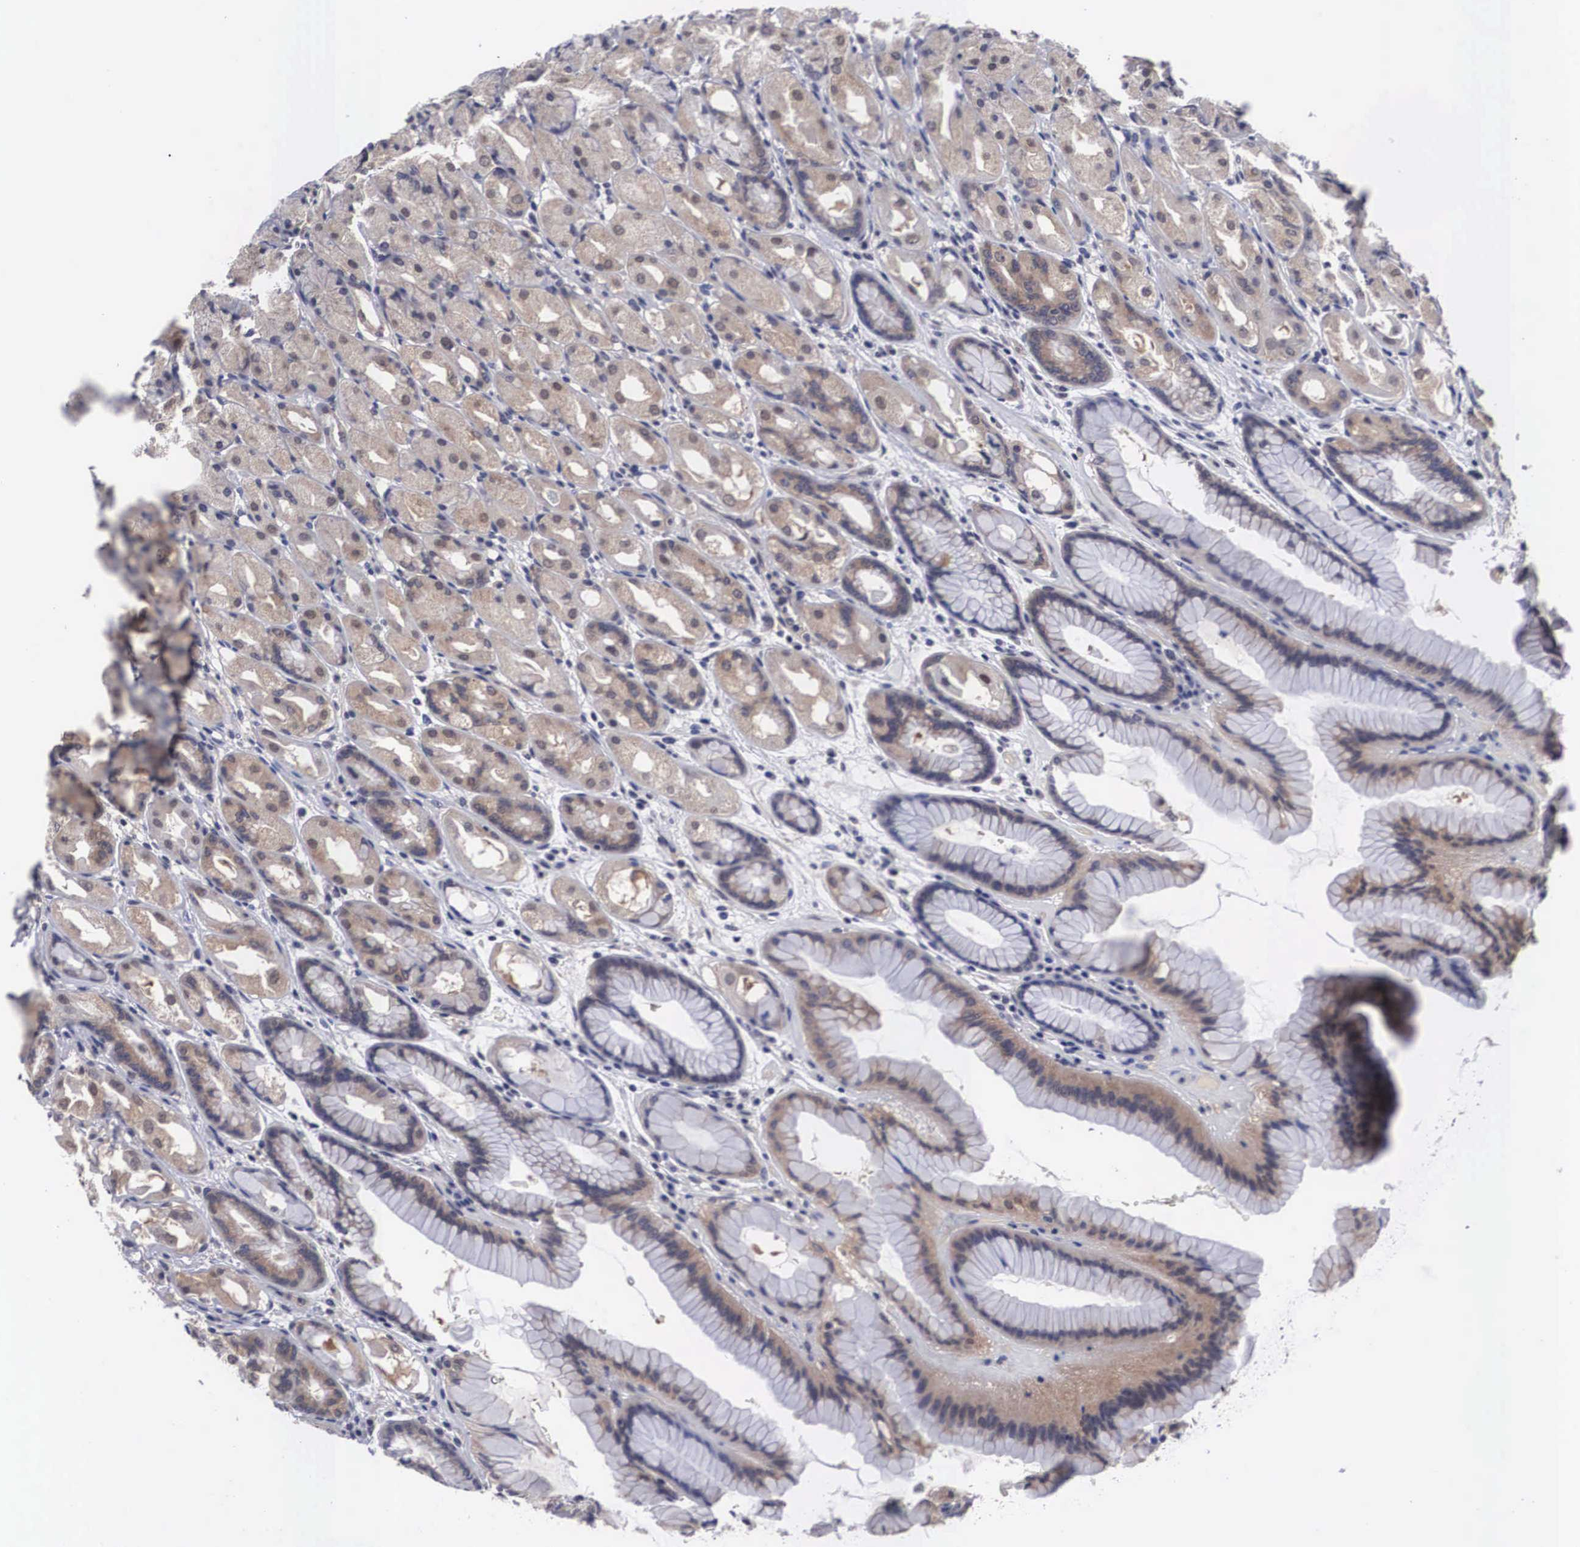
{"staining": {"intensity": "weak", "quantity": "25%-75%", "location": "cytoplasmic/membranous"}, "tissue": "stomach", "cell_type": "Glandular cells", "image_type": "normal", "snomed": [{"axis": "morphology", "description": "Normal tissue, NOS"}, {"axis": "topography", "description": "Stomach, upper"}], "caption": "Stomach stained for a protein (brown) displays weak cytoplasmic/membranous positive positivity in approximately 25%-75% of glandular cells.", "gene": "OTX2", "patient": {"sex": "female", "age": 75}}